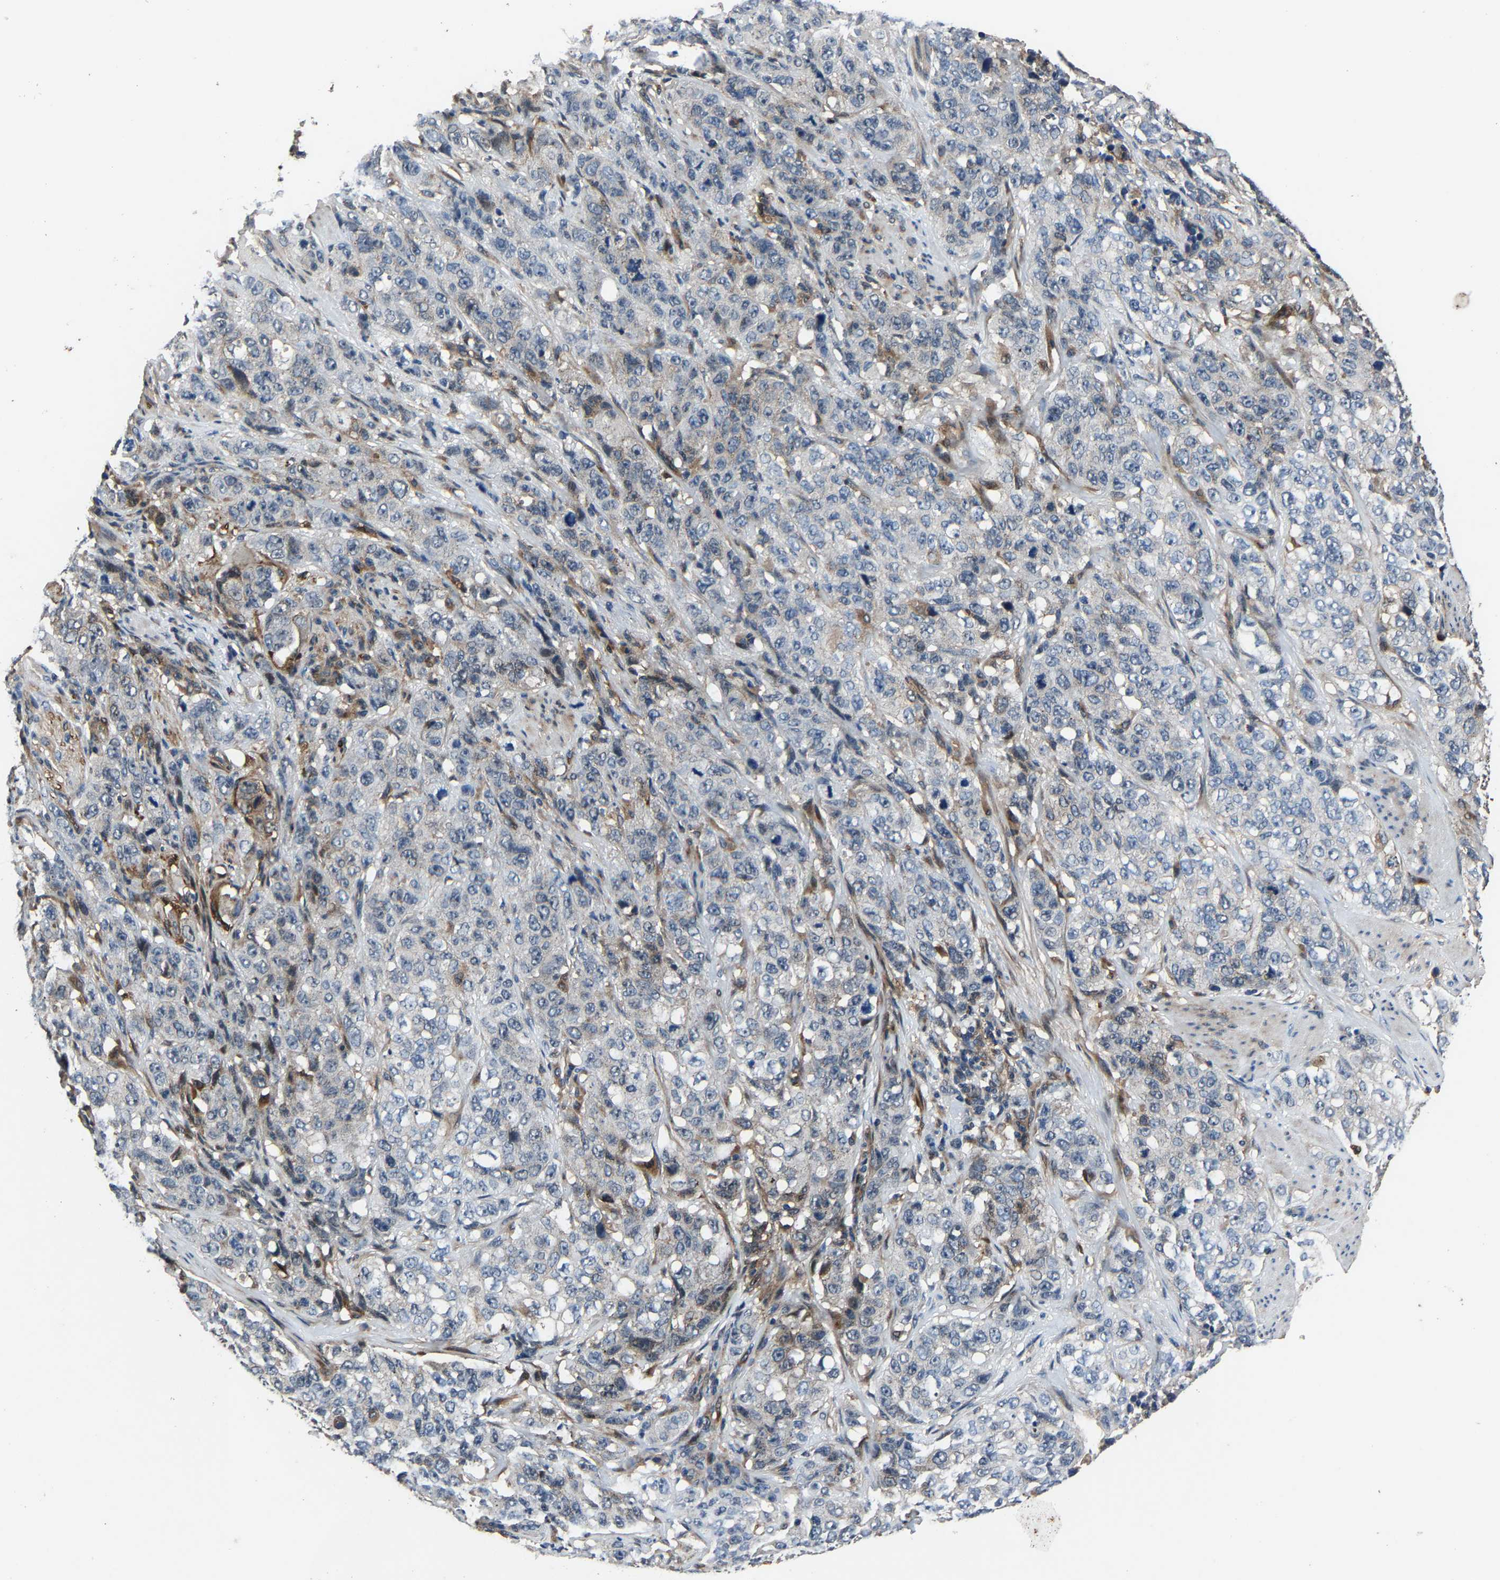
{"staining": {"intensity": "negative", "quantity": "none", "location": "none"}, "tissue": "stomach cancer", "cell_type": "Tumor cells", "image_type": "cancer", "snomed": [{"axis": "morphology", "description": "Adenocarcinoma, NOS"}, {"axis": "topography", "description": "Stomach"}], "caption": "Adenocarcinoma (stomach) was stained to show a protein in brown. There is no significant positivity in tumor cells.", "gene": "PCNX2", "patient": {"sex": "male", "age": 48}}